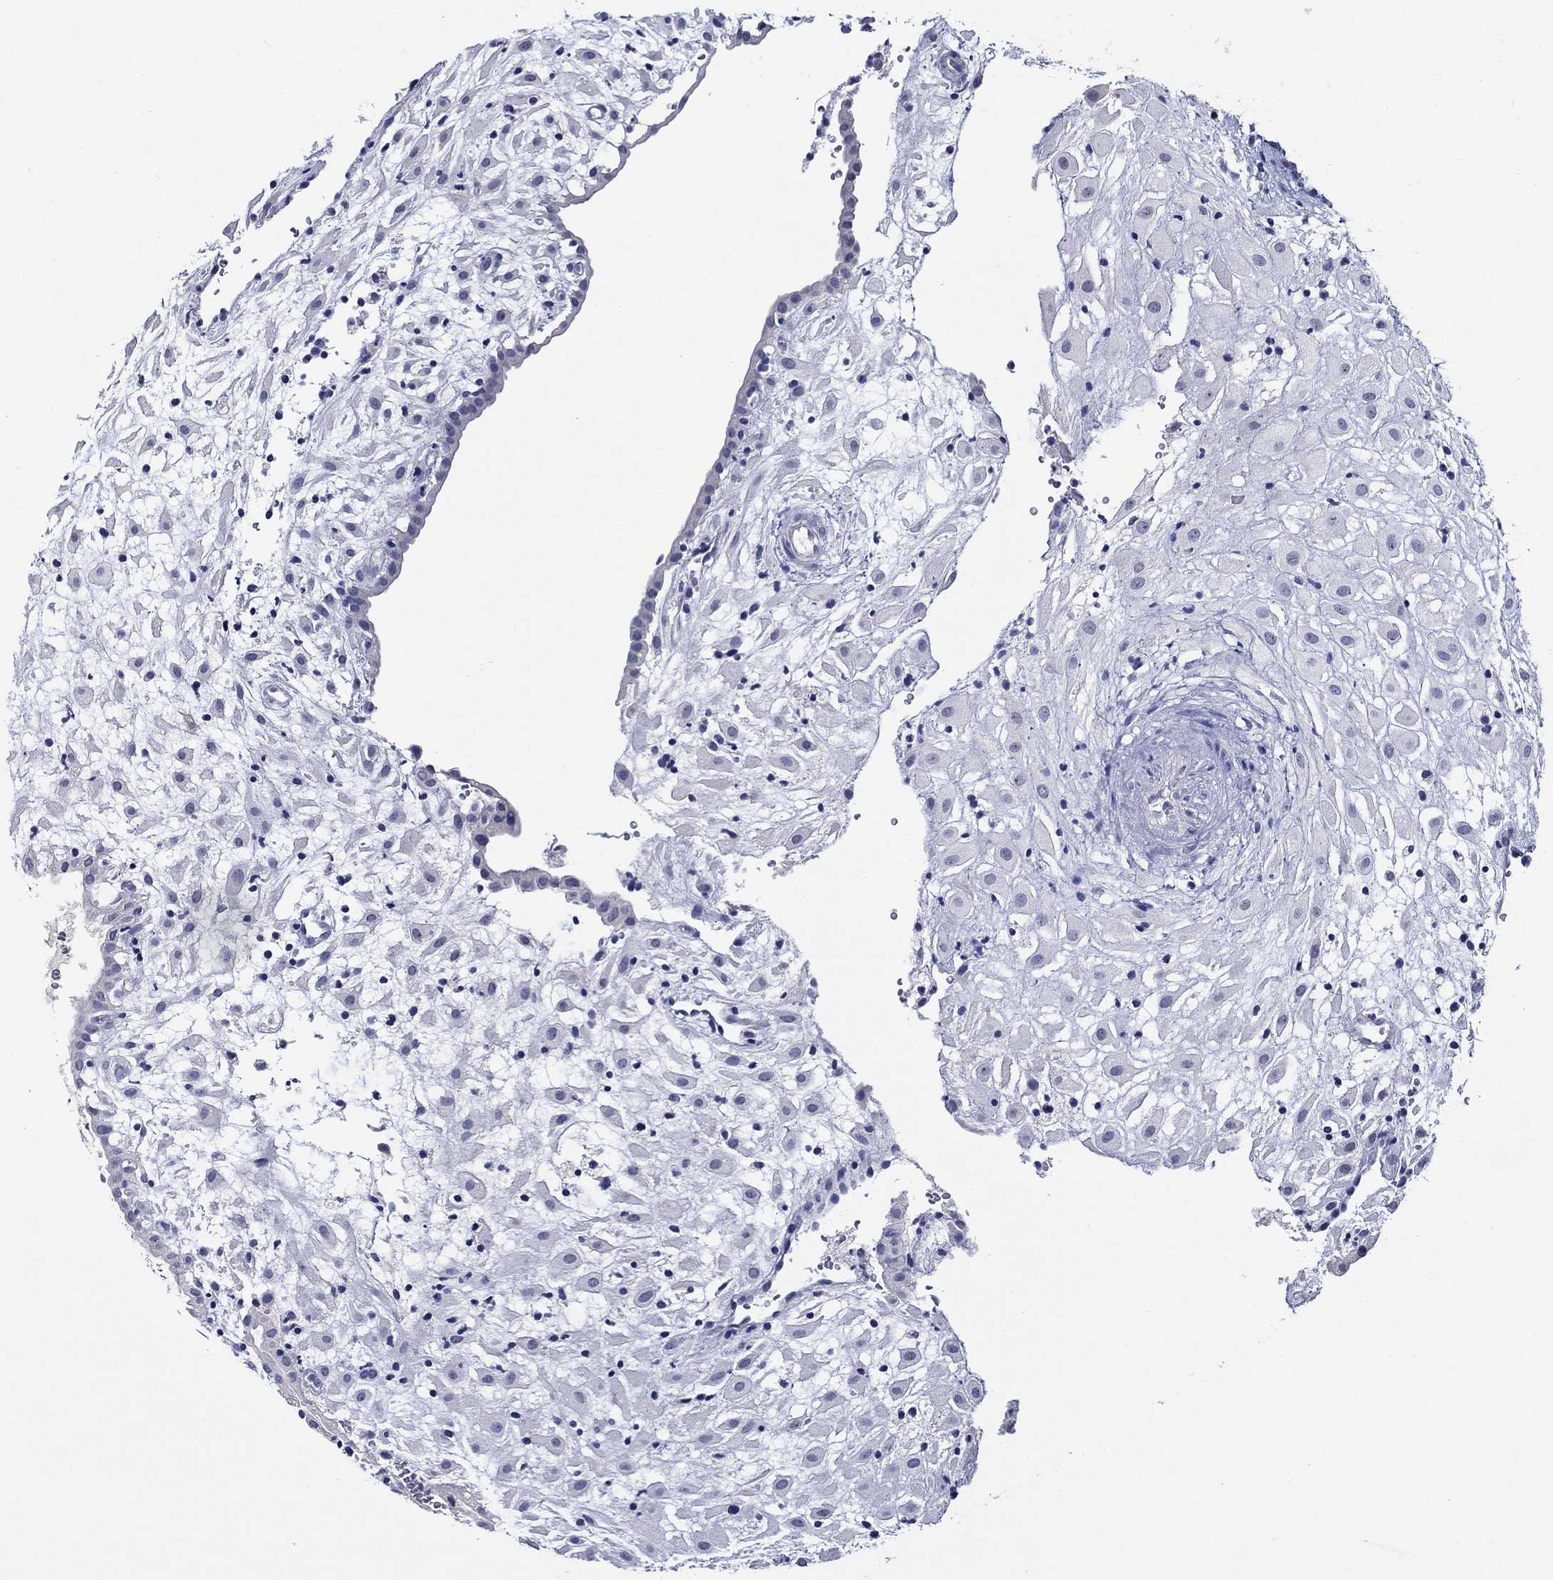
{"staining": {"intensity": "negative", "quantity": "none", "location": "none"}, "tissue": "placenta", "cell_type": "Decidual cells", "image_type": "normal", "snomed": [{"axis": "morphology", "description": "Normal tissue, NOS"}, {"axis": "topography", "description": "Placenta"}], "caption": "Benign placenta was stained to show a protein in brown. There is no significant staining in decidual cells. (Stains: DAB immunohistochemistry (IHC) with hematoxylin counter stain, Microscopy: brightfield microscopy at high magnification).", "gene": "SLC30A3", "patient": {"sex": "female", "age": 24}}